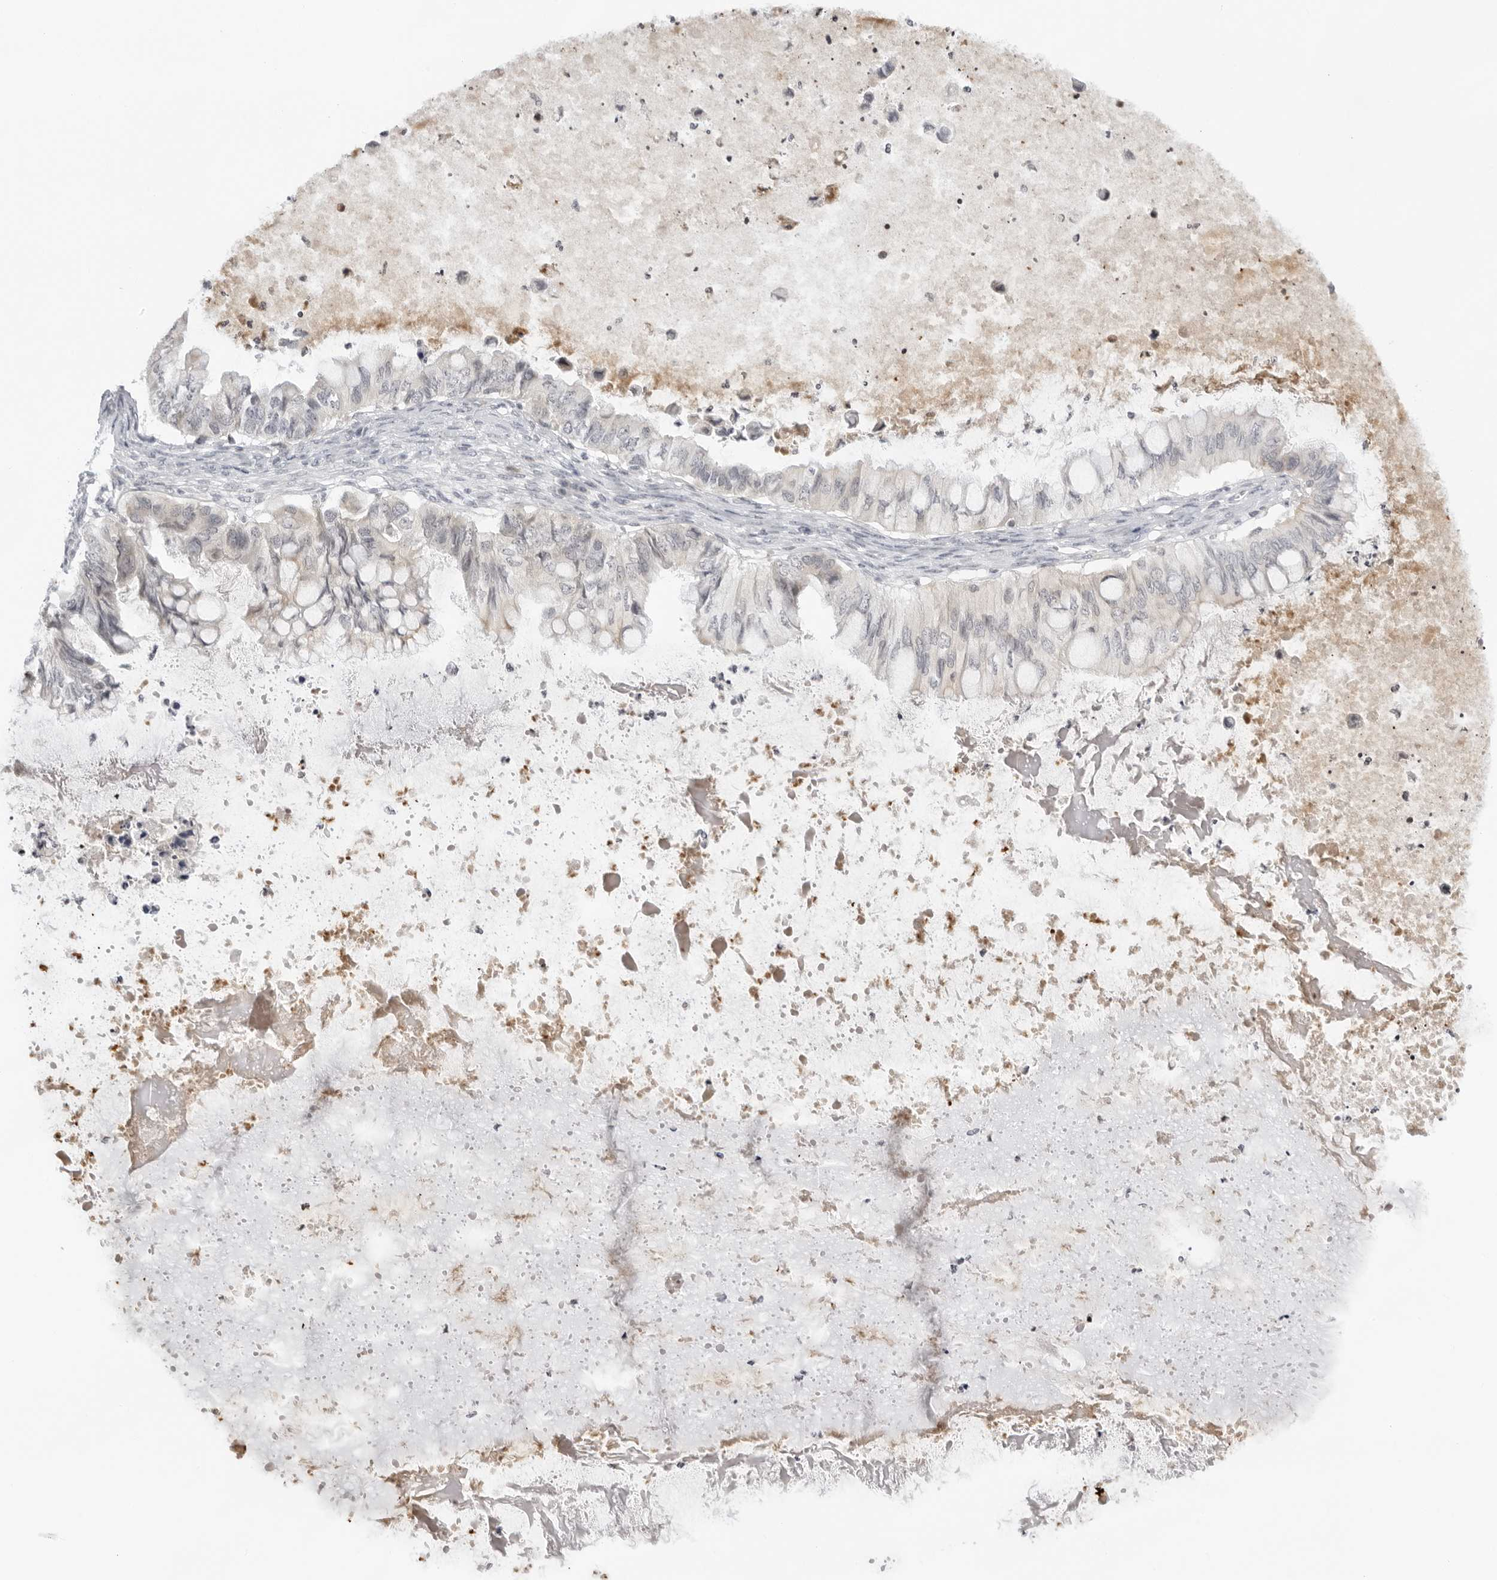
{"staining": {"intensity": "negative", "quantity": "none", "location": "none"}, "tissue": "ovarian cancer", "cell_type": "Tumor cells", "image_type": "cancer", "snomed": [{"axis": "morphology", "description": "Cystadenocarcinoma, mucinous, NOS"}, {"axis": "topography", "description": "Ovary"}], "caption": "Human ovarian cancer (mucinous cystadenocarcinoma) stained for a protein using immunohistochemistry (IHC) shows no expression in tumor cells.", "gene": "ACP6", "patient": {"sex": "female", "age": 80}}